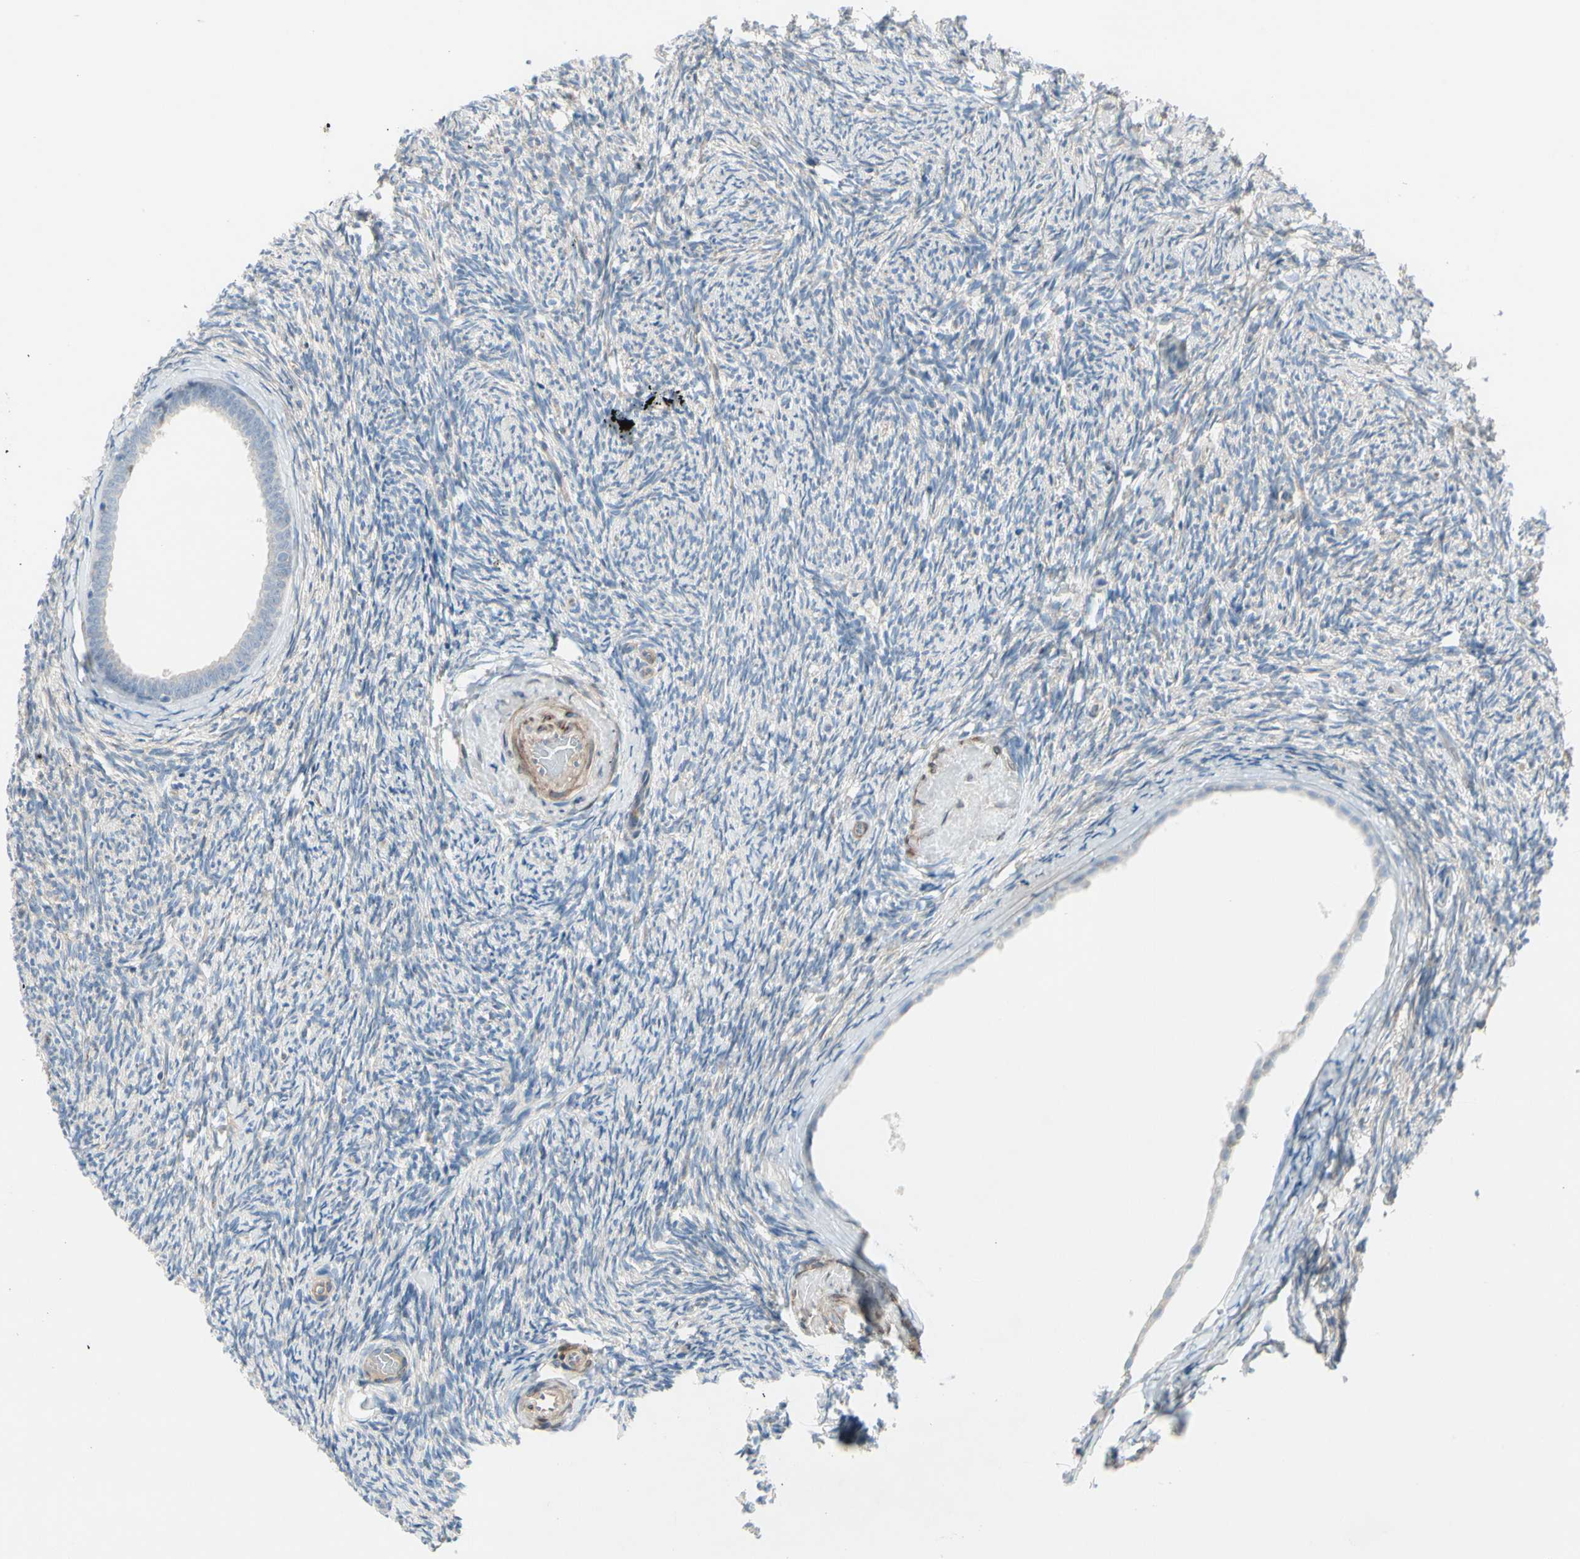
{"staining": {"intensity": "negative", "quantity": "none", "location": "none"}, "tissue": "ovary", "cell_type": "Follicle cells", "image_type": "normal", "snomed": [{"axis": "morphology", "description": "Normal tissue, NOS"}, {"axis": "topography", "description": "Ovary"}], "caption": "A histopathology image of ovary stained for a protein exhibits no brown staining in follicle cells.", "gene": "MAP2", "patient": {"sex": "female", "age": 60}}